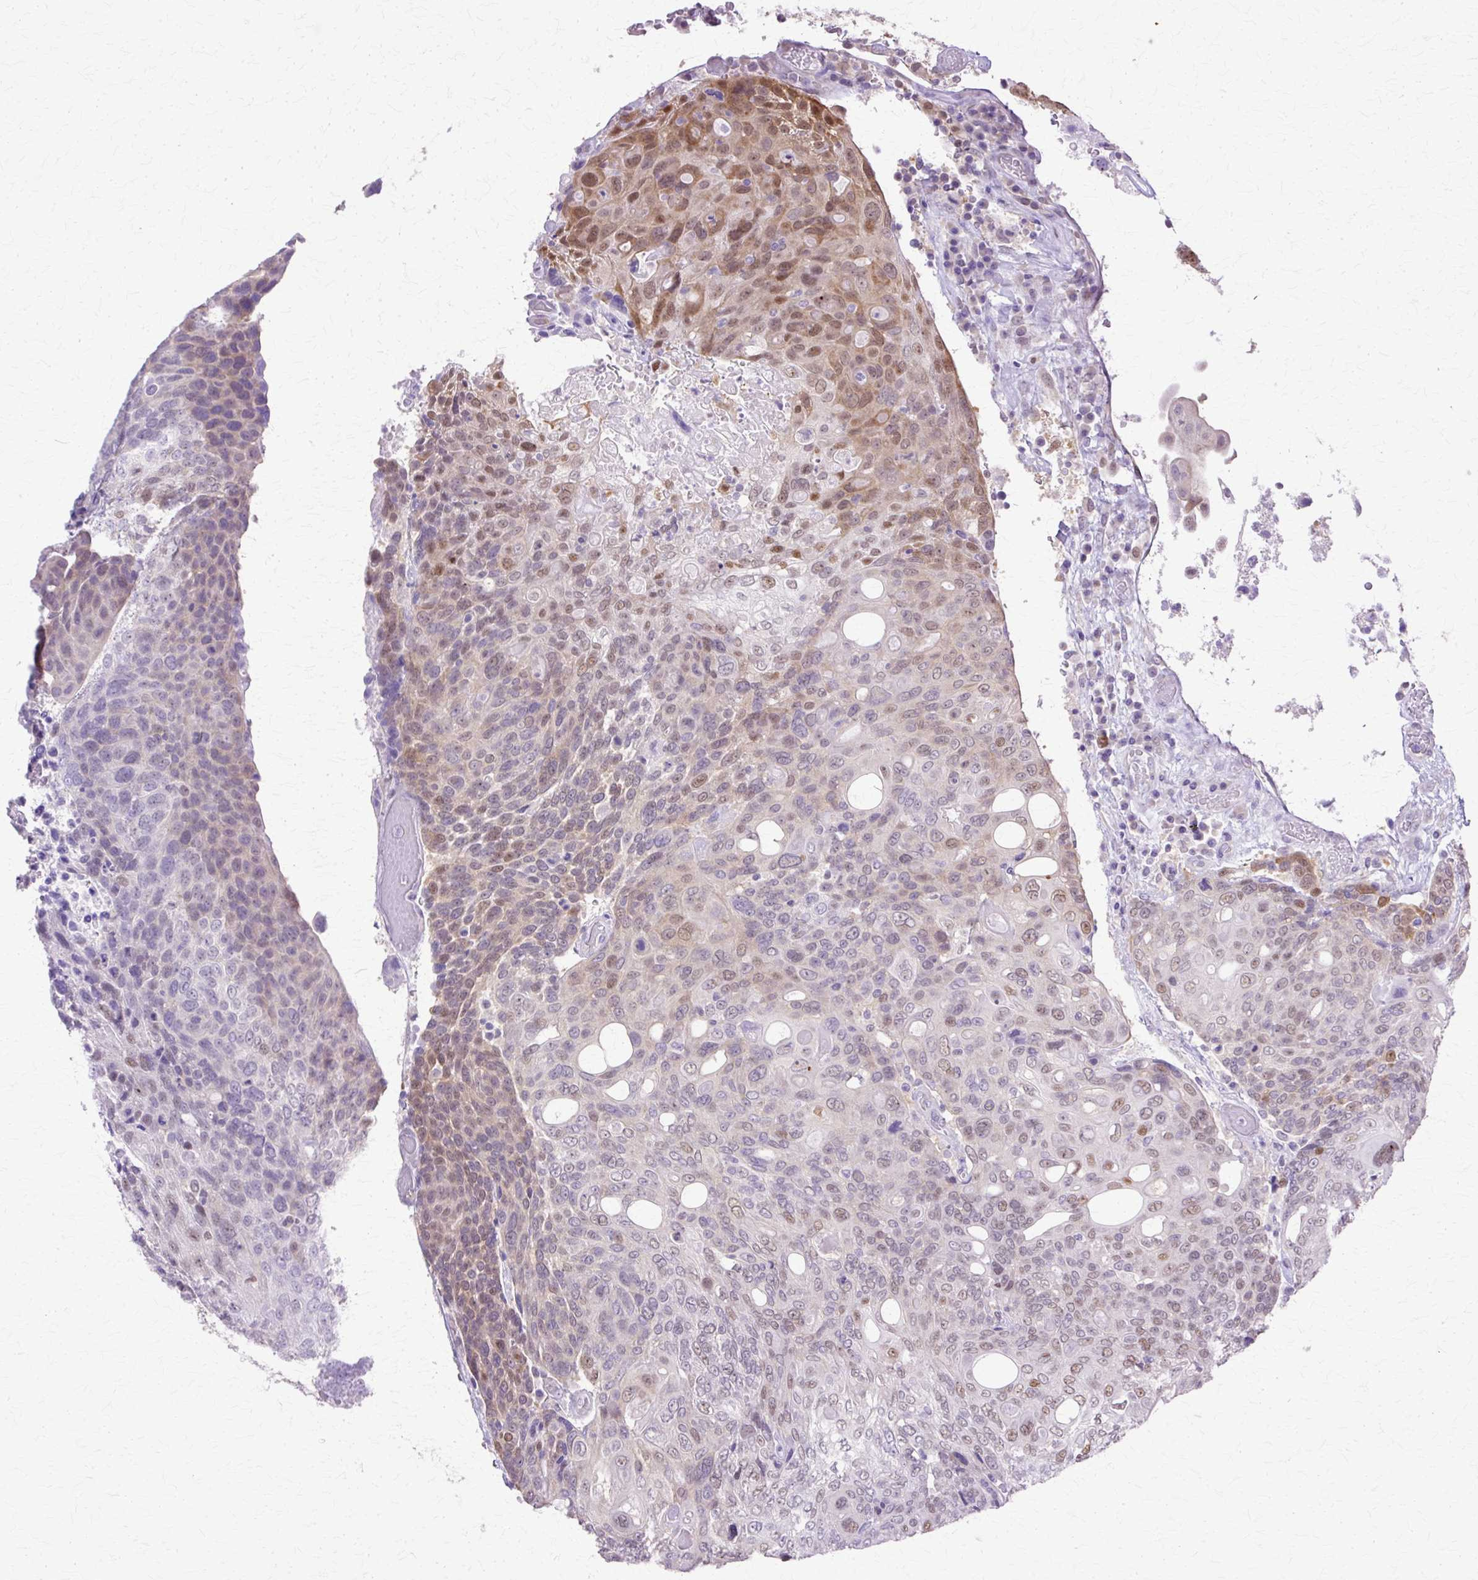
{"staining": {"intensity": "strong", "quantity": "25%-75%", "location": "cytoplasmic/membranous,nuclear"}, "tissue": "urothelial cancer", "cell_type": "Tumor cells", "image_type": "cancer", "snomed": [{"axis": "morphology", "description": "Urothelial carcinoma, High grade"}, {"axis": "topography", "description": "Urinary bladder"}], "caption": "Strong cytoplasmic/membranous and nuclear protein staining is appreciated in about 25%-75% of tumor cells in urothelial carcinoma (high-grade).", "gene": "HSPA8", "patient": {"sex": "female", "age": 70}}